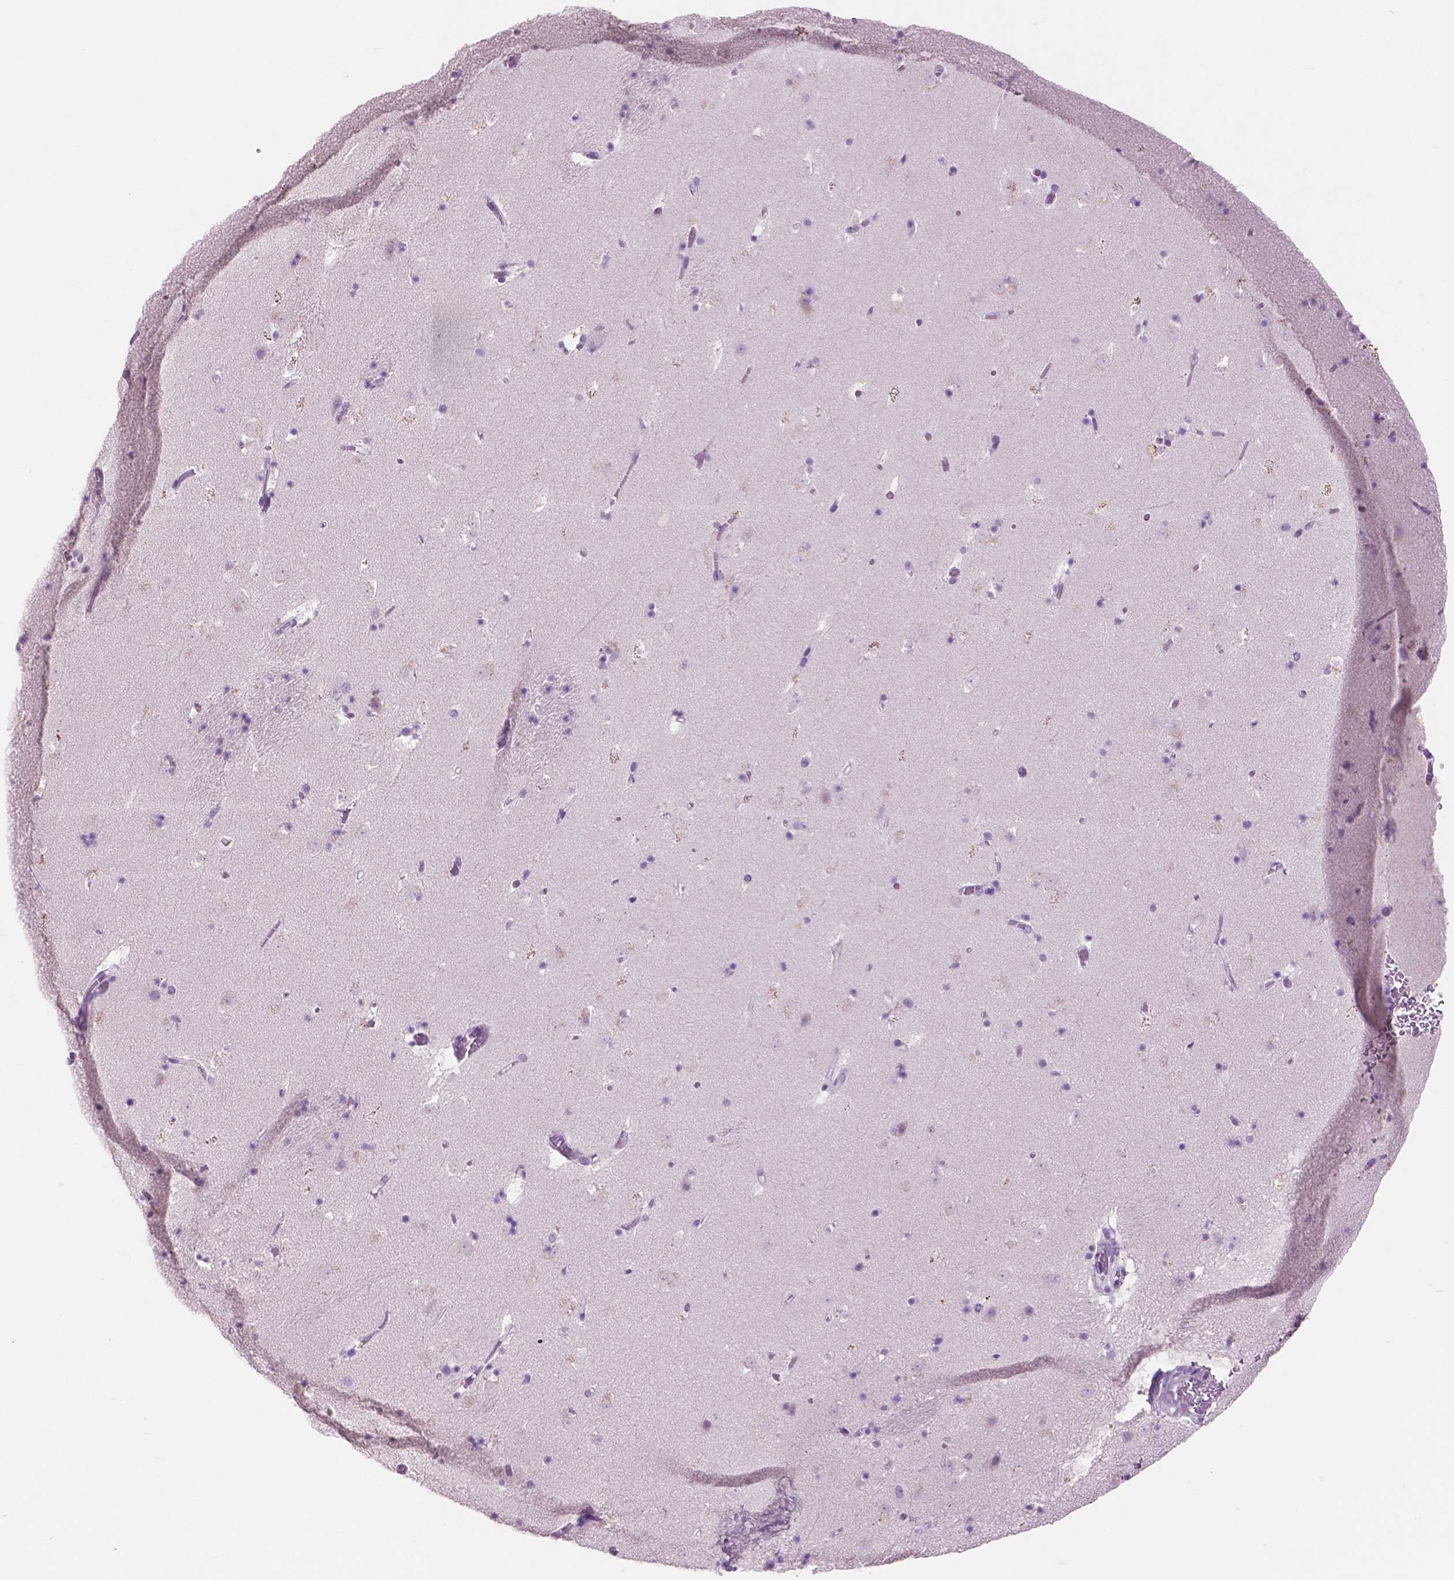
{"staining": {"intensity": "negative", "quantity": "none", "location": "none"}, "tissue": "caudate", "cell_type": "Glial cells", "image_type": "normal", "snomed": [{"axis": "morphology", "description": "Normal tissue, NOS"}, {"axis": "topography", "description": "Lateral ventricle wall"}], "caption": "Immunohistochemical staining of unremarkable human caudate demonstrates no significant positivity in glial cells. (IHC, brightfield microscopy, high magnification).", "gene": "IDO1", "patient": {"sex": "female", "age": 42}}